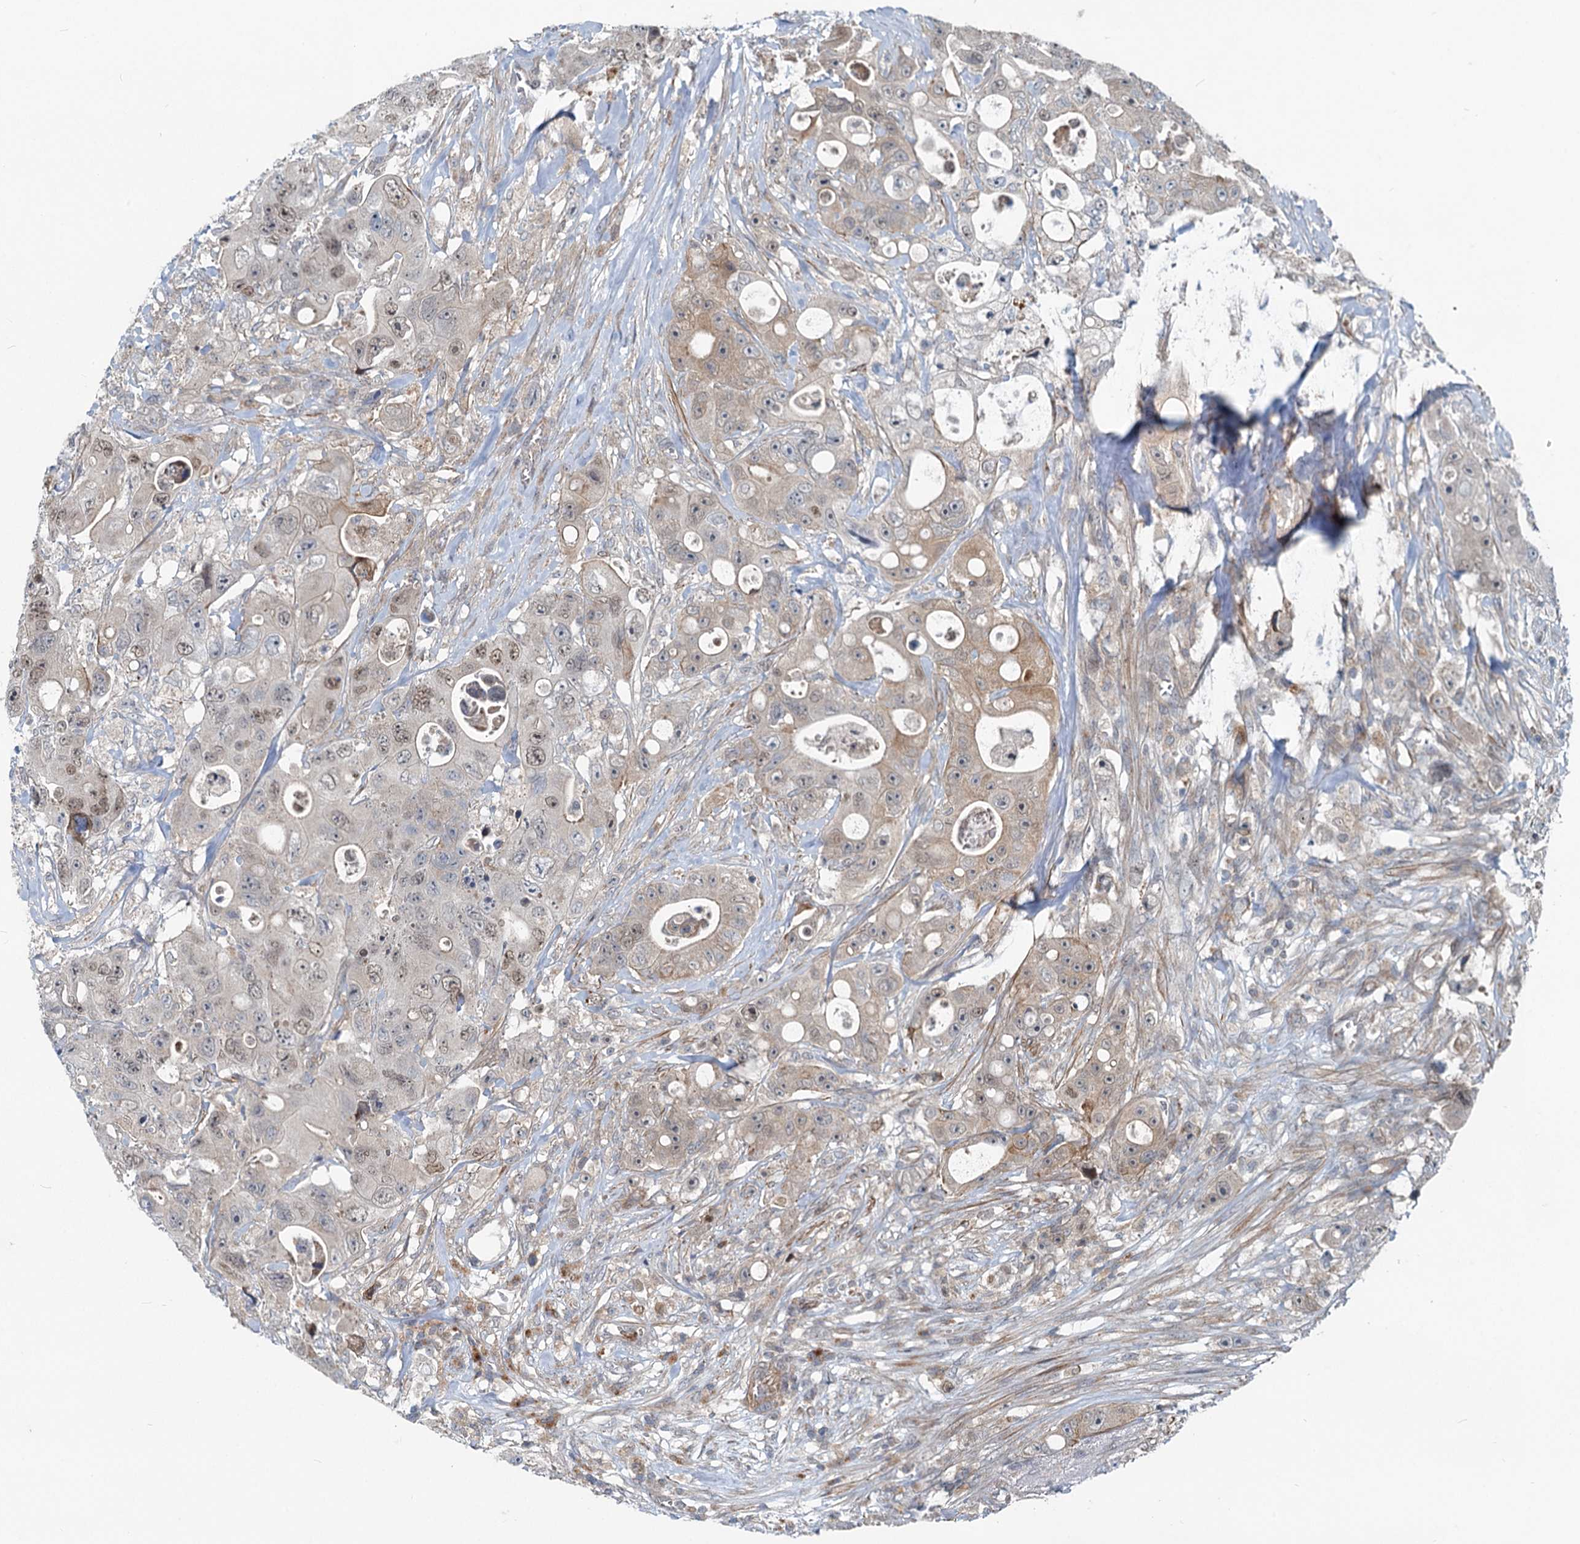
{"staining": {"intensity": "weak", "quantity": "25%-75%", "location": "cytoplasmic/membranous,nuclear"}, "tissue": "colorectal cancer", "cell_type": "Tumor cells", "image_type": "cancer", "snomed": [{"axis": "morphology", "description": "Adenocarcinoma, NOS"}, {"axis": "topography", "description": "Colon"}], "caption": "Immunohistochemistry micrograph of colorectal cancer (adenocarcinoma) stained for a protein (brown), which reveals low levels of weak cytoplasmic/membranous and nuclear positivity in about 25%-75% of tumor cells.", "gene": "ADCY2", "patient": {"sex": "female", "age": 46}}